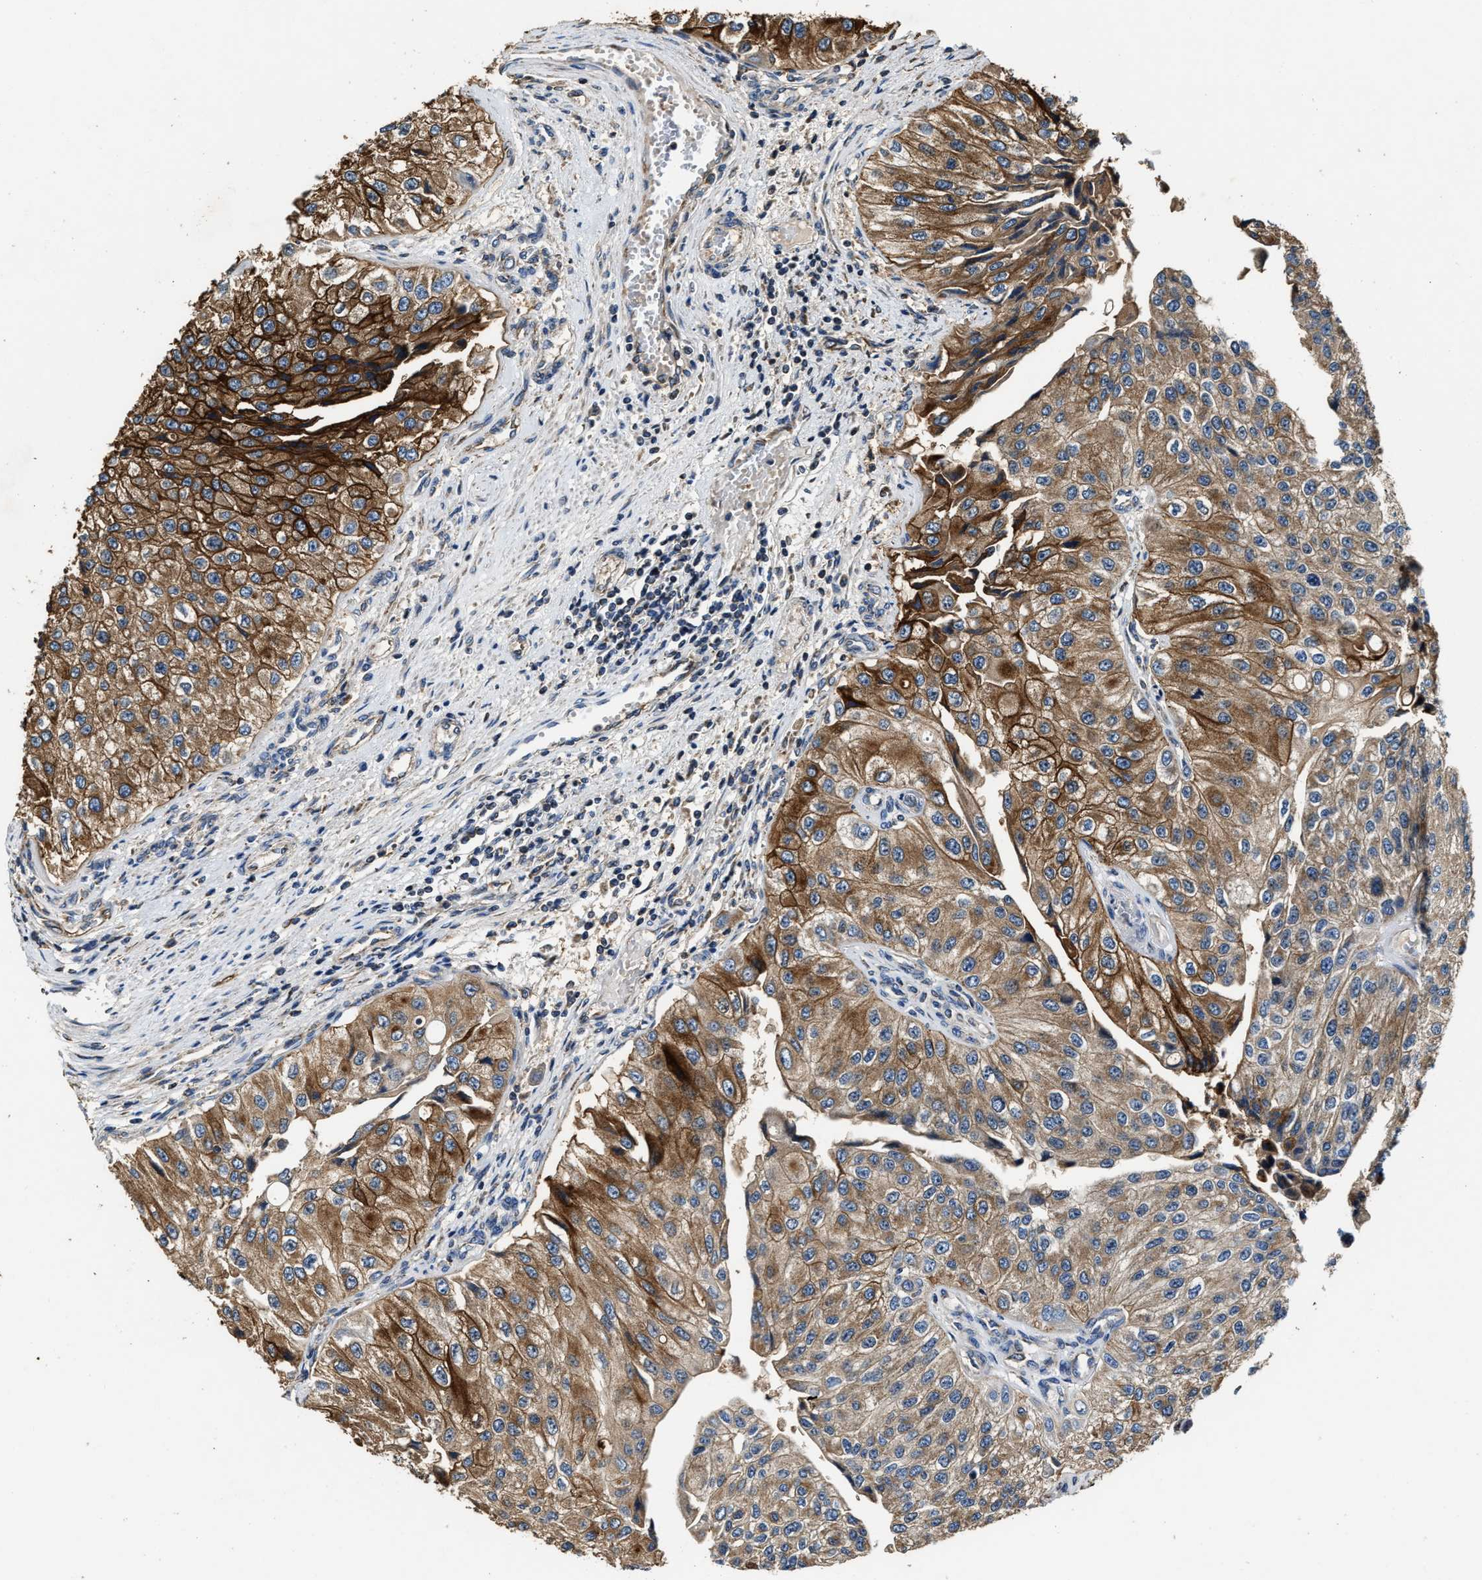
{"staining": {"intensity": "strong", "quantity": "25%-75%", "location": "cytoplasmic/membranous"}, "tissue": "urothelial cancer", "cell_type": "Tumor cells", "image_type": "cancer", "snomed": [{"axis": "morphology", "description": "Urothelial carcinoma, High grade"}, {"axis": "topography", "description": "Kidney"}, {"axis": "topography", "description": "Urinary bladder"}], "caption": "Tumor cells show strong cytoplasmic/membranous expression in approximately 25%-75% of cells in urothelial cancer.", "gene": "GFRA3", "patient": {"sex": "male", "age": 77}}